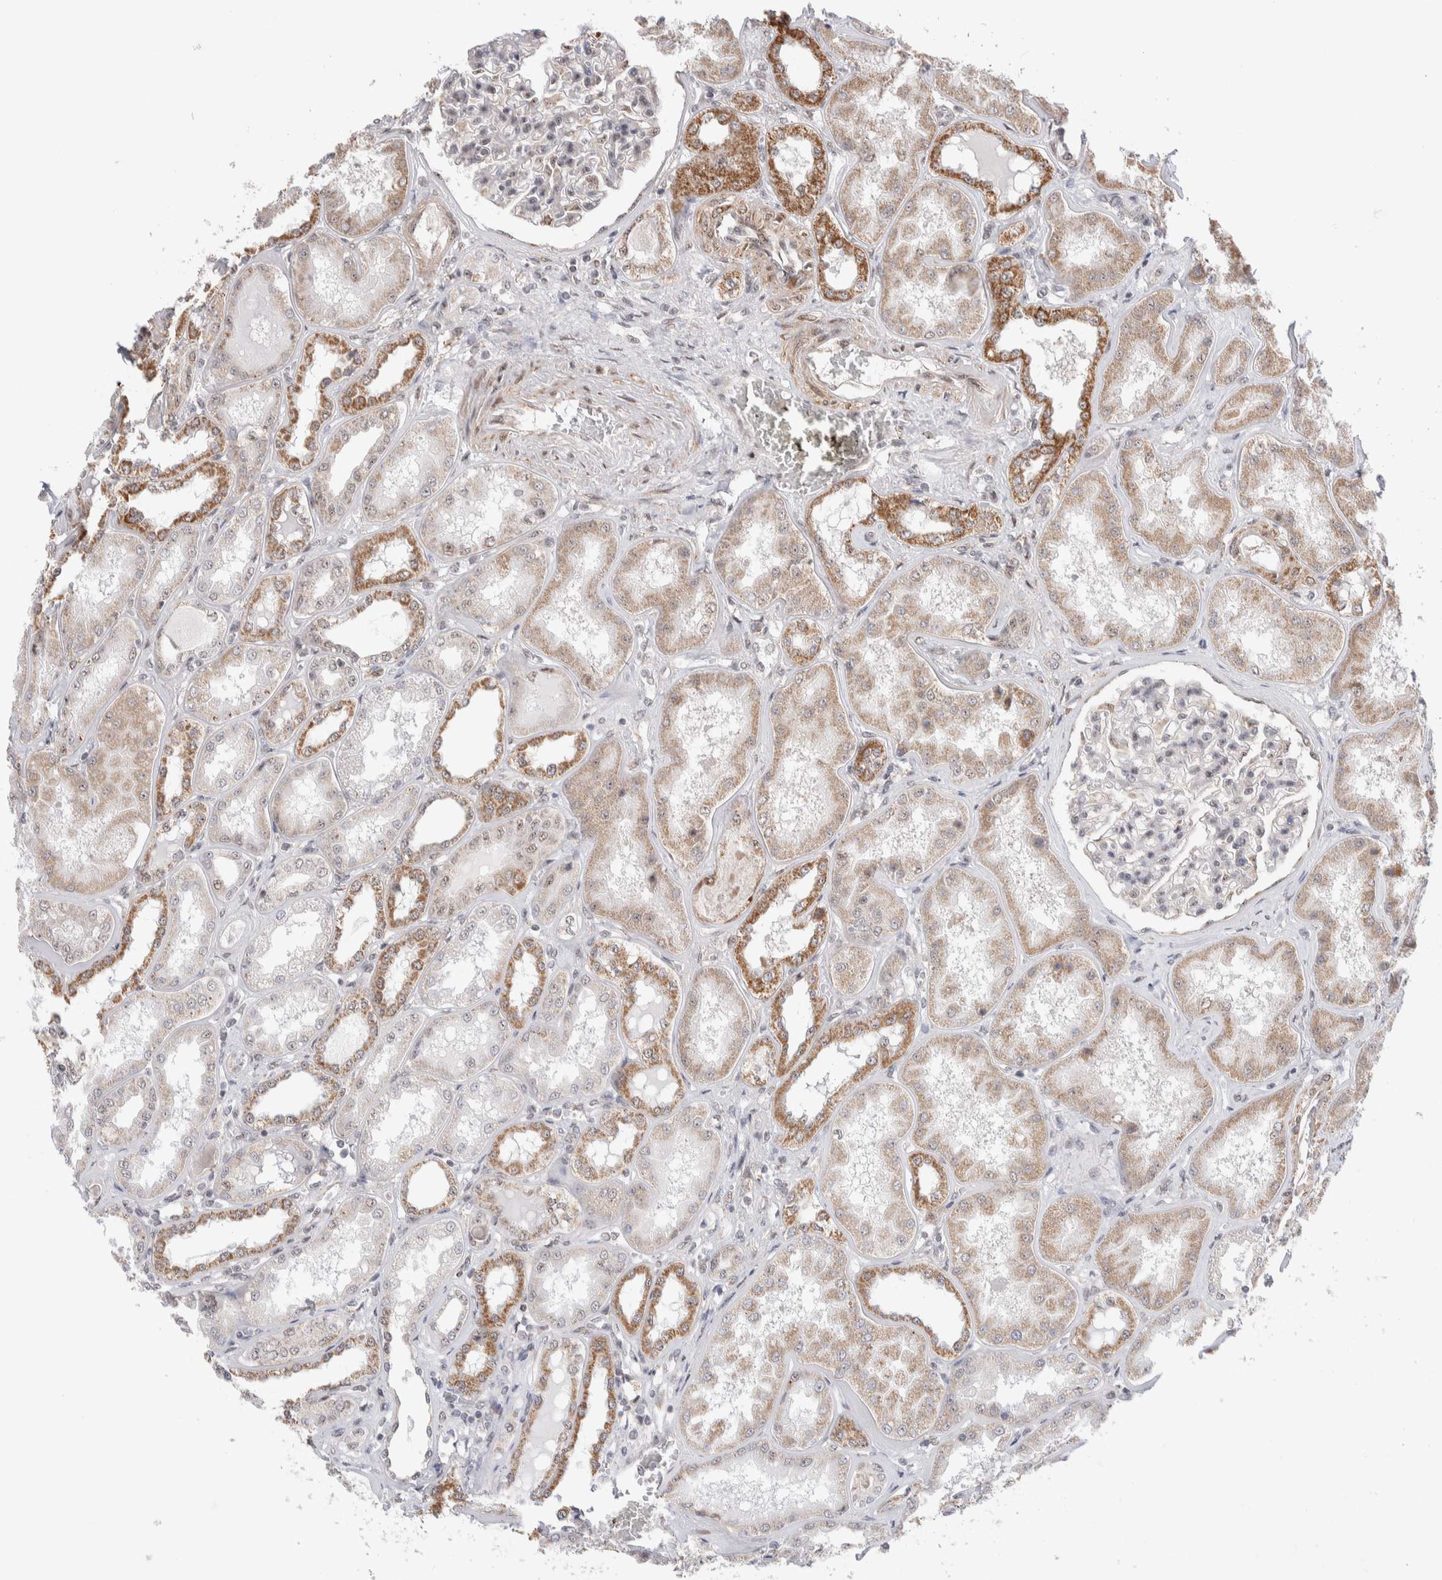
{"staining": {"intensity": "moderate", "quantity": "25%-75%", "location": "nuclear"}, "tissue": "kidney", "cell_type": "Cells in glomeruli", "image_type": "normal", "snomed": [{"axis": "morphology", "description": "Normal tissue, NOS"}, {"axis": "topography", "description": "Kidney"}], "caption": "Immunohistochemistry (IHC) of normal human kidney reveals medium levels of moderate nuclear staining in about 25%-75% of cells in glomeruli.", "gene": "ZNF695", "patient": {"sex": "female", "age": 56}}